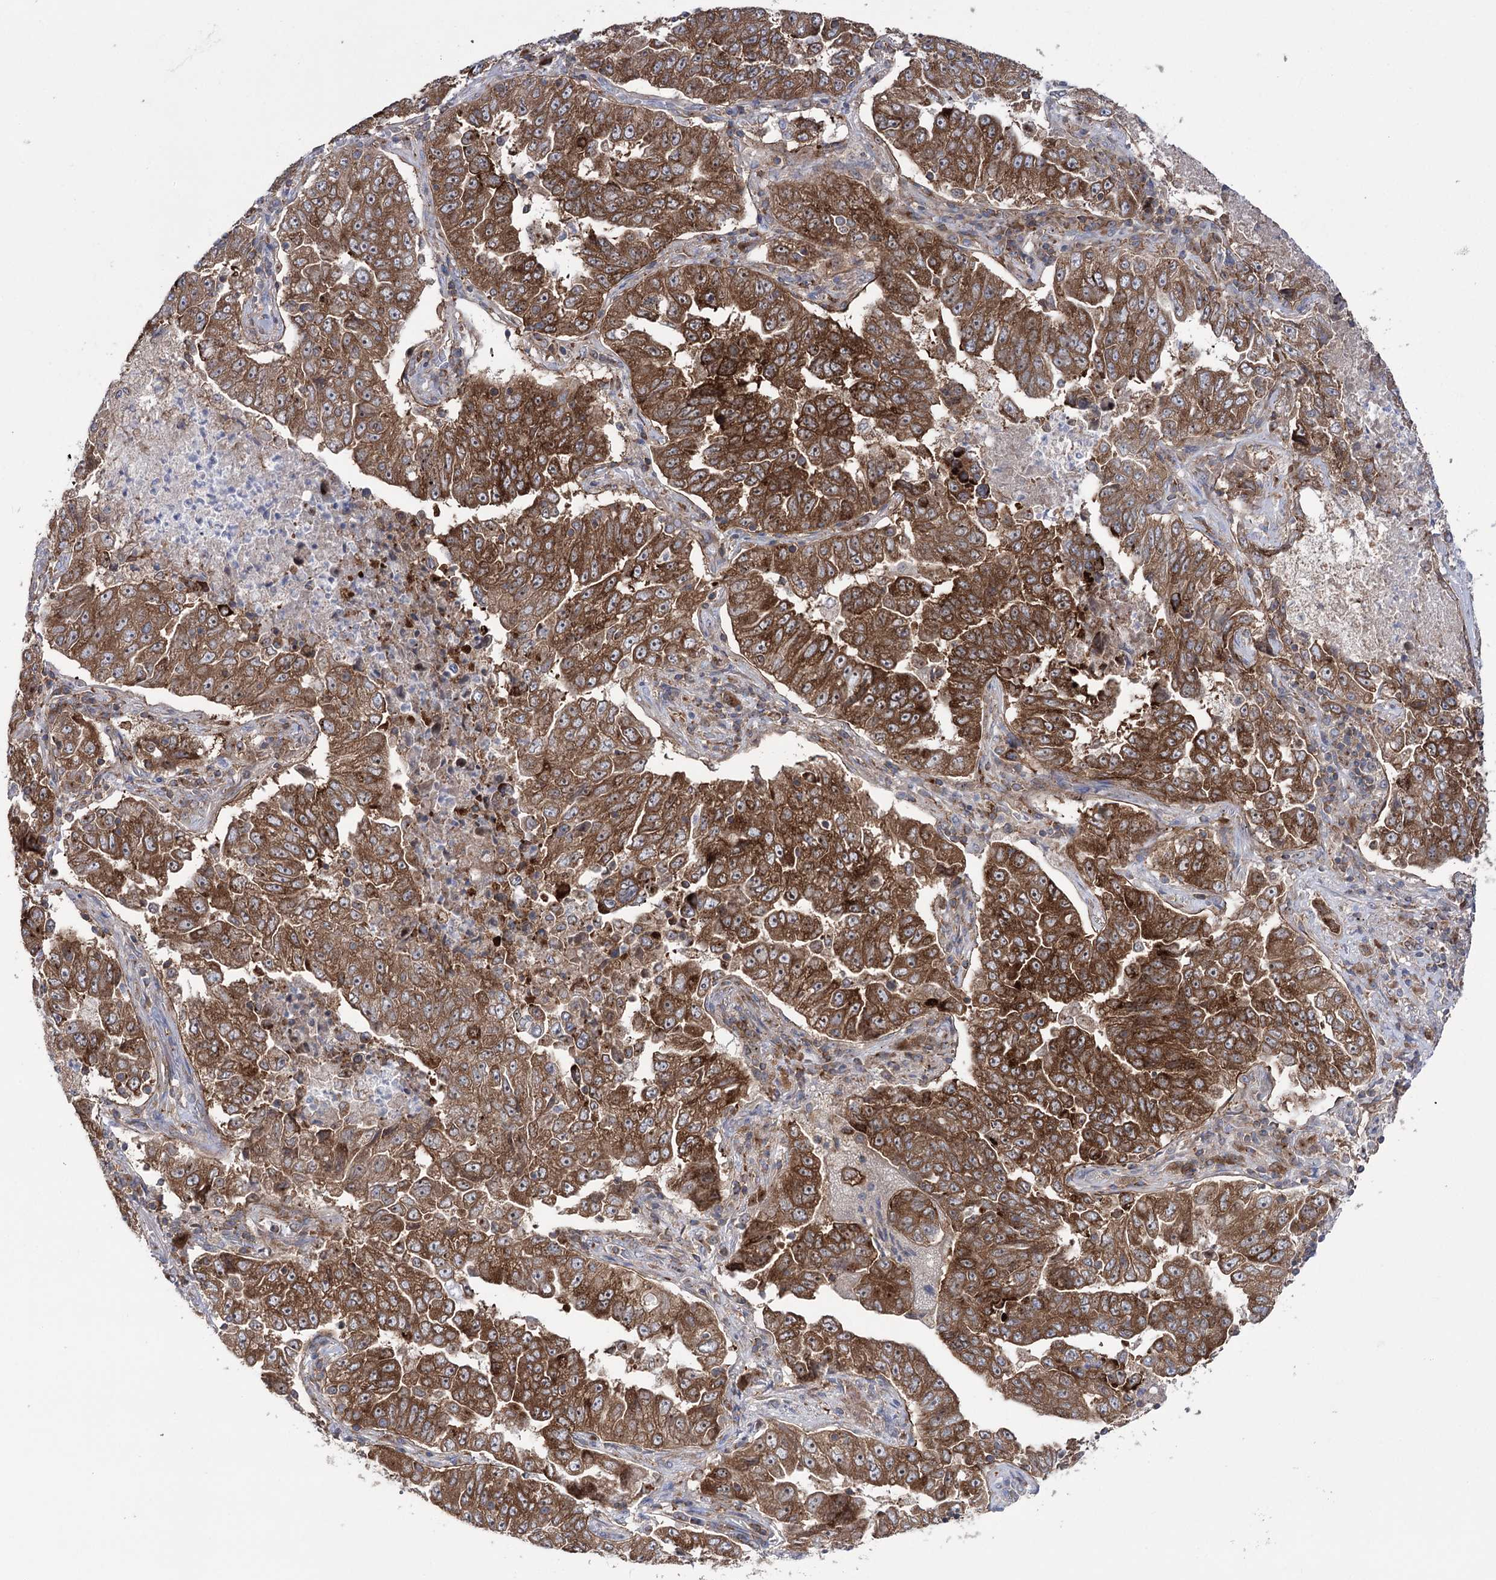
{"staining": {"intensity": "strong", "quantity": ">75%", "location": "cytoplasmic/membranous,nuclear"}, "tissue": "lung cancer", "cell_type": "Tumor cells", "image_type": "cancer", "snomed": [{"axis": "morphology", "description": "Adenocarcinoma, NOS"}, {"axis": "topography", "description": "Lung"}], "caption": "Protein staining demonstrates strong cytoplasmic/membranous and nuclear positivity in about >75% of tumor cells in lung cancer (adenocarcinoma).", "gene": "ZNF622", "patient": {"sex": "female", "age": 51}}